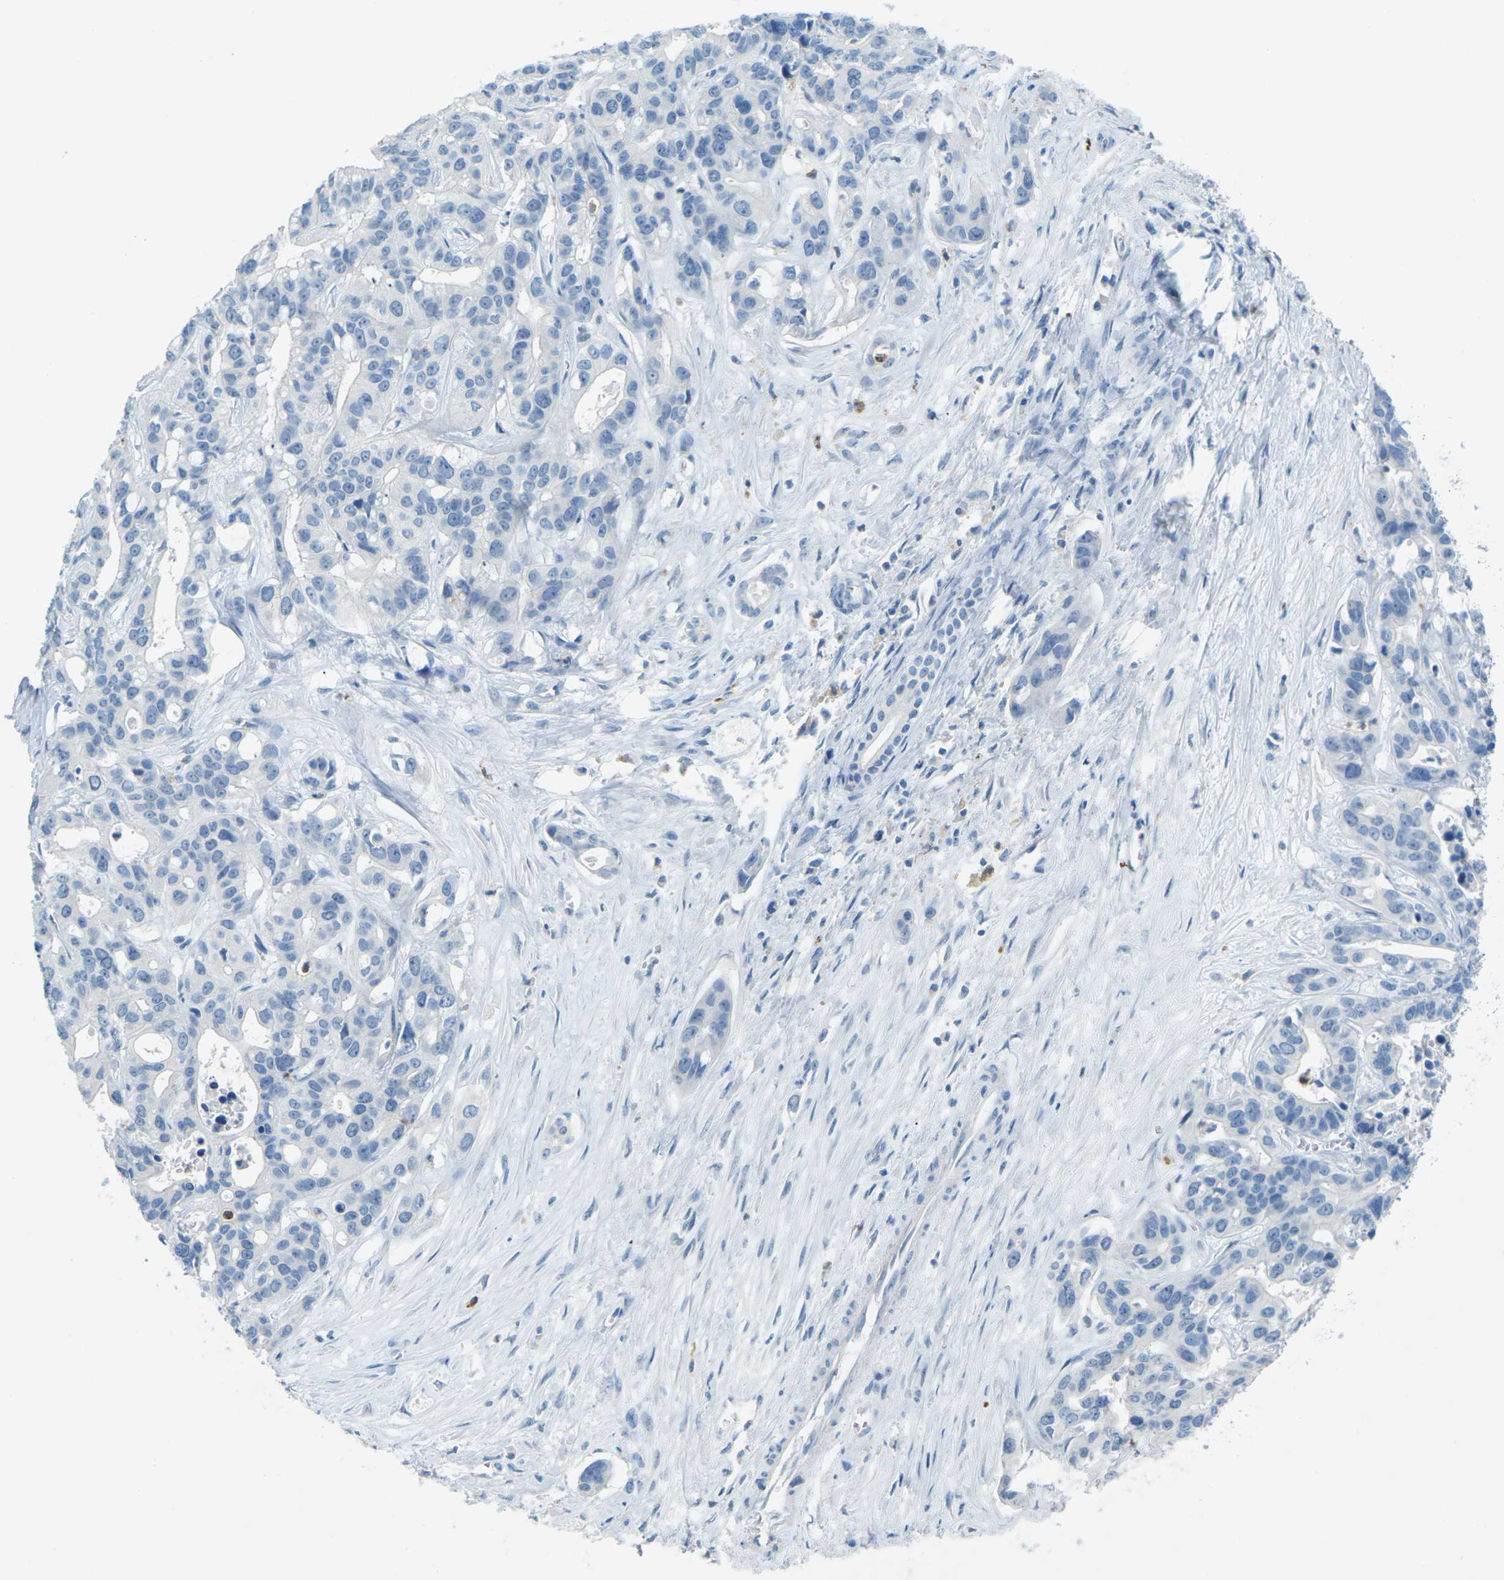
{"staining": {"intensity": "negative", "quantity": "none", "location": "none"}, "tissue": "liver cancer", "cell_type": "Tumor cells", "image_type": "cancer", "snomed": [{"axis": "morphology", "description": "Cholangiocarcinoma"}, {"axis": "topography", "description": "Liver"}], "caption": "An IHC histopathology image of liver cholangiocarcinoma is shown. There is no staining in tumor cells of liver cholangiocarcinoma.", "gene": "CDH16", "patient": {"sex": "female", "age": 65}}